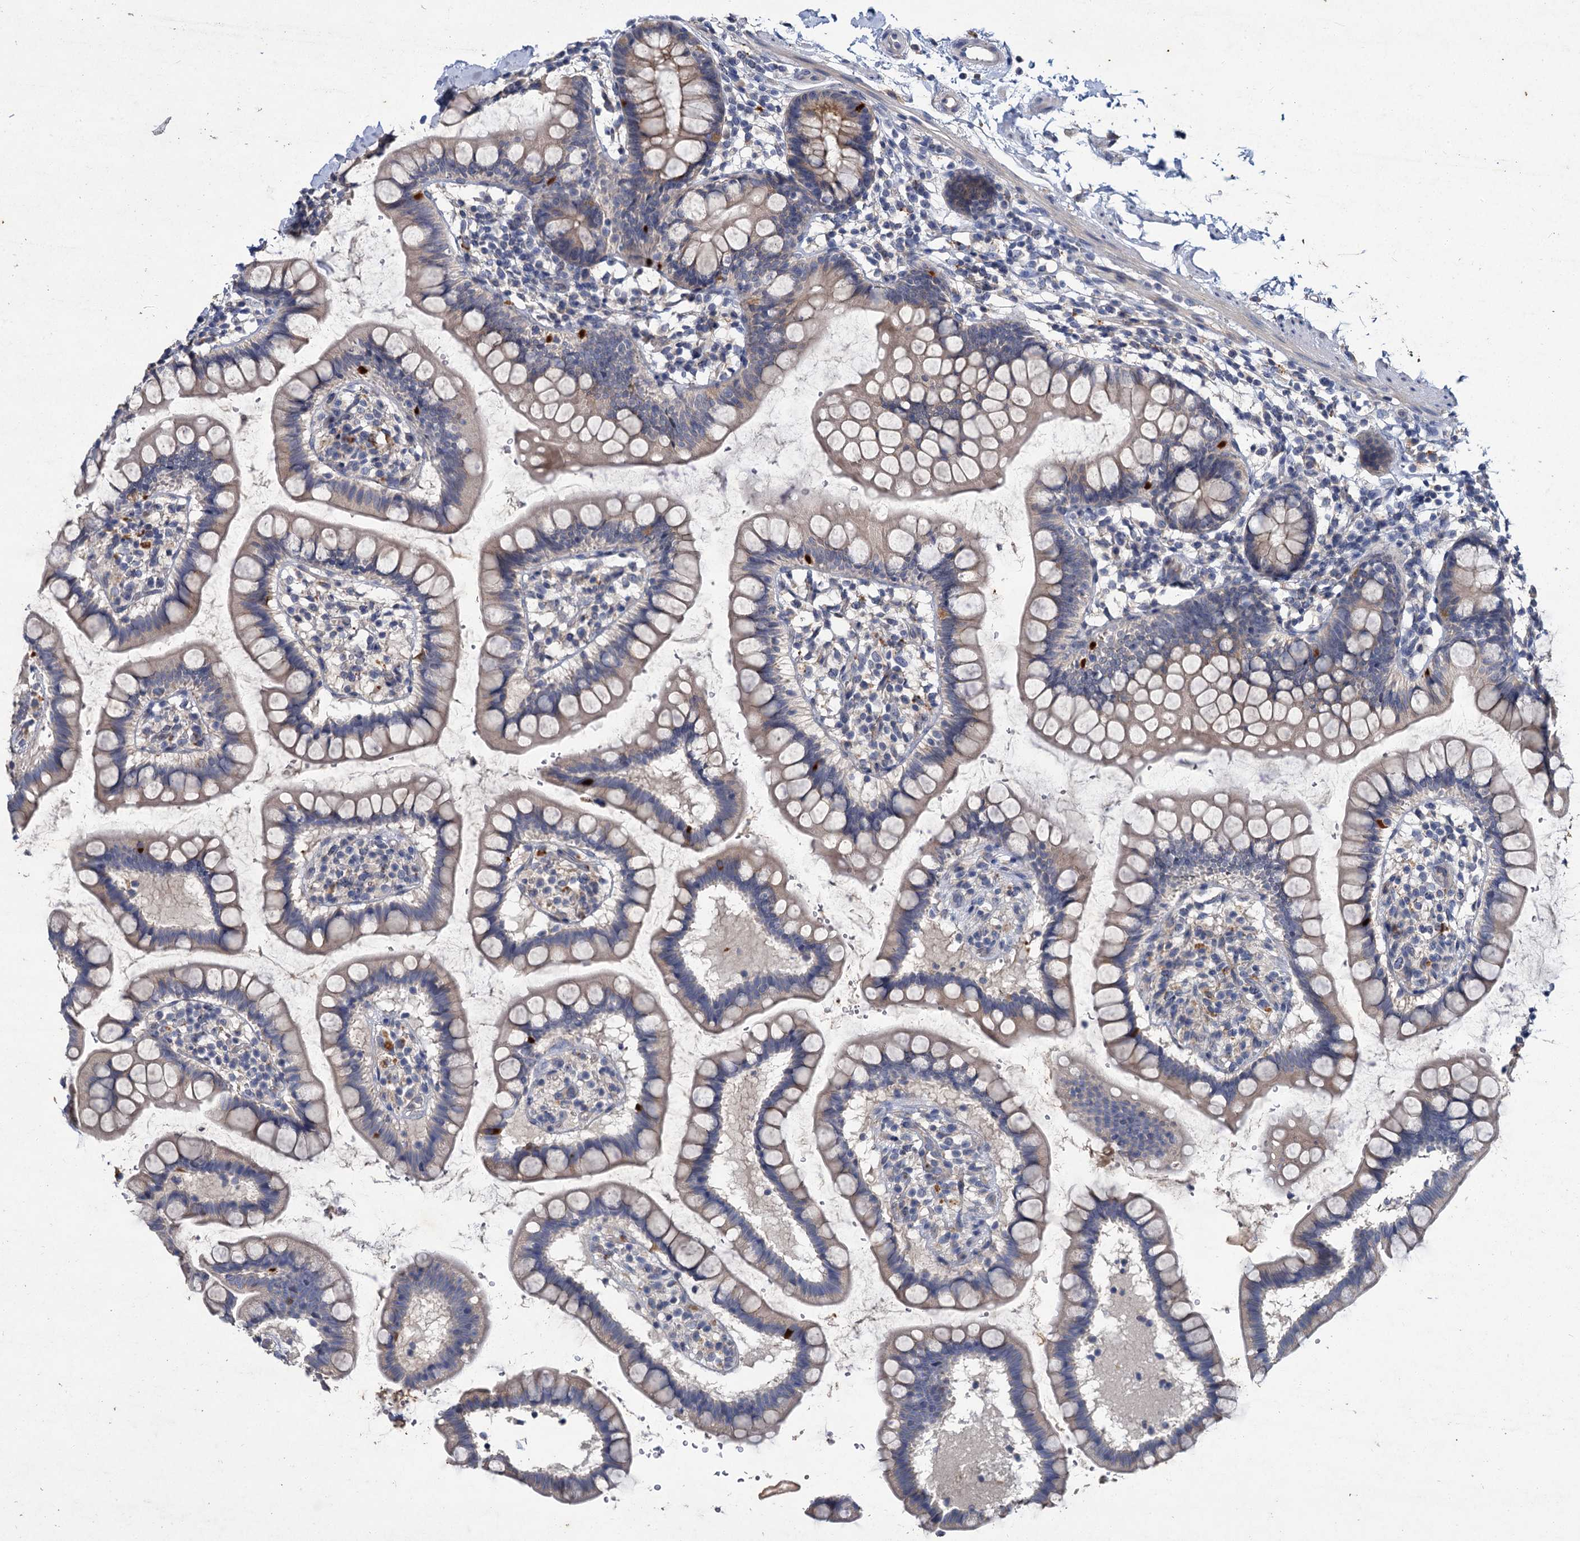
{"staining": {"intensity": "weak", "quantity": "<25%", "location": "cytoplasmic/membranous"}, "tissue": "small intestine", "cell_type": "Glandular cells", "image_type": "normal", "snomed": [{"axis": "morphology", "description": "Normal tissue, NOS"}, {"axis": "topography", "description": "Small intestine"}], "caption": "The immunohistochemistry micrograph has no significant staining in glandular cells of small intestine.", "gene": "ATP9A", "patient": {"sex": "female", "age": 84}}